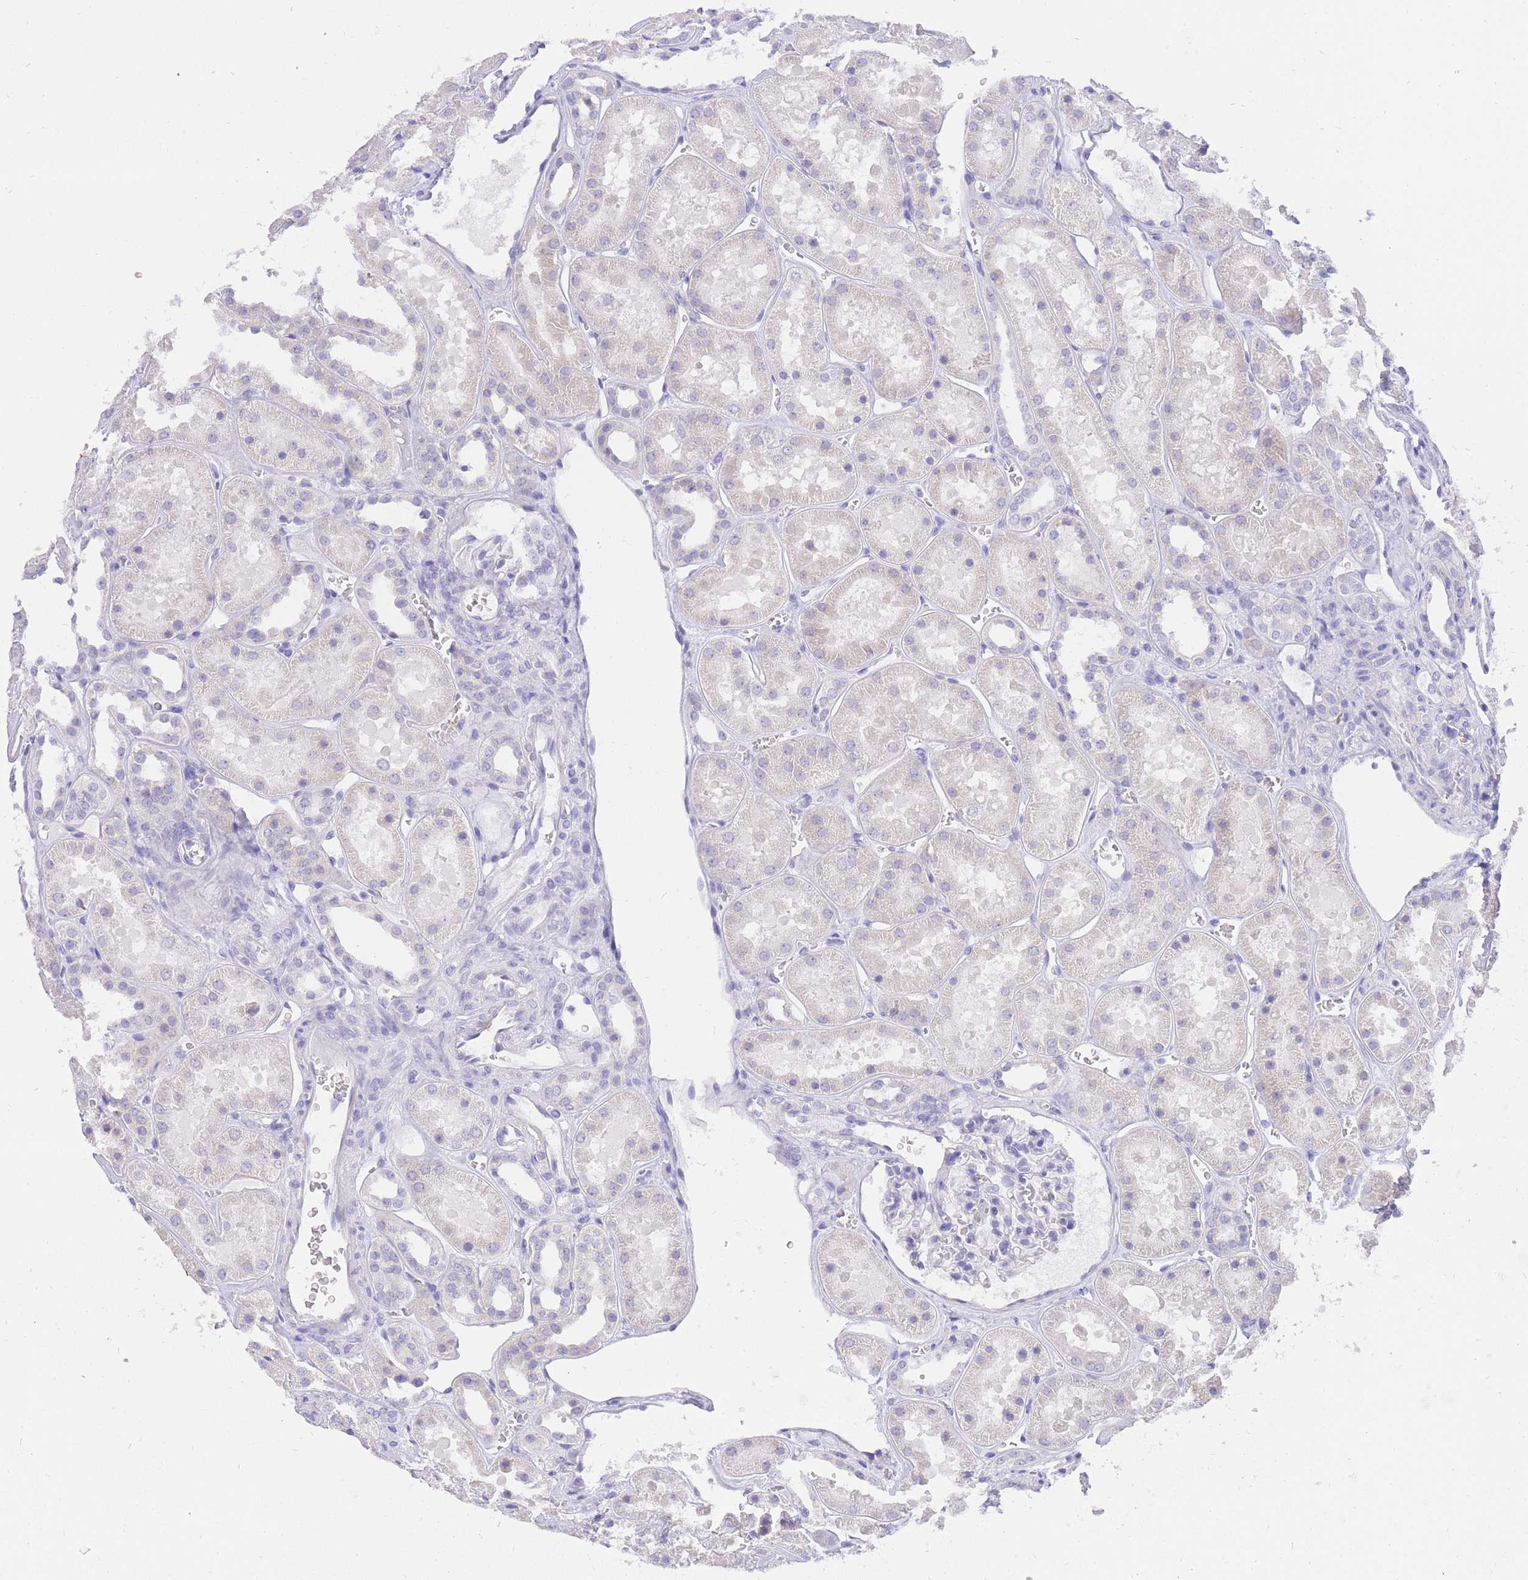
{"staining": {"intensity": "negative", "quantity": "none", "location": "none"}, "tissue": "kidney", "cell_type": "Cells in glomeruli", "image_type": "normal", "snomed": [{"axis": "morphology", "description": "Normal tissue, NOS"}, {"axis": "topography", "description": "Kidney"}], "caption": "Immunohistochemical staining of benign kidney exhibits no significant expression in cells in glomeruli.", "gene": "SSUH2", "patient": {"sex": "female", "age": 41}}